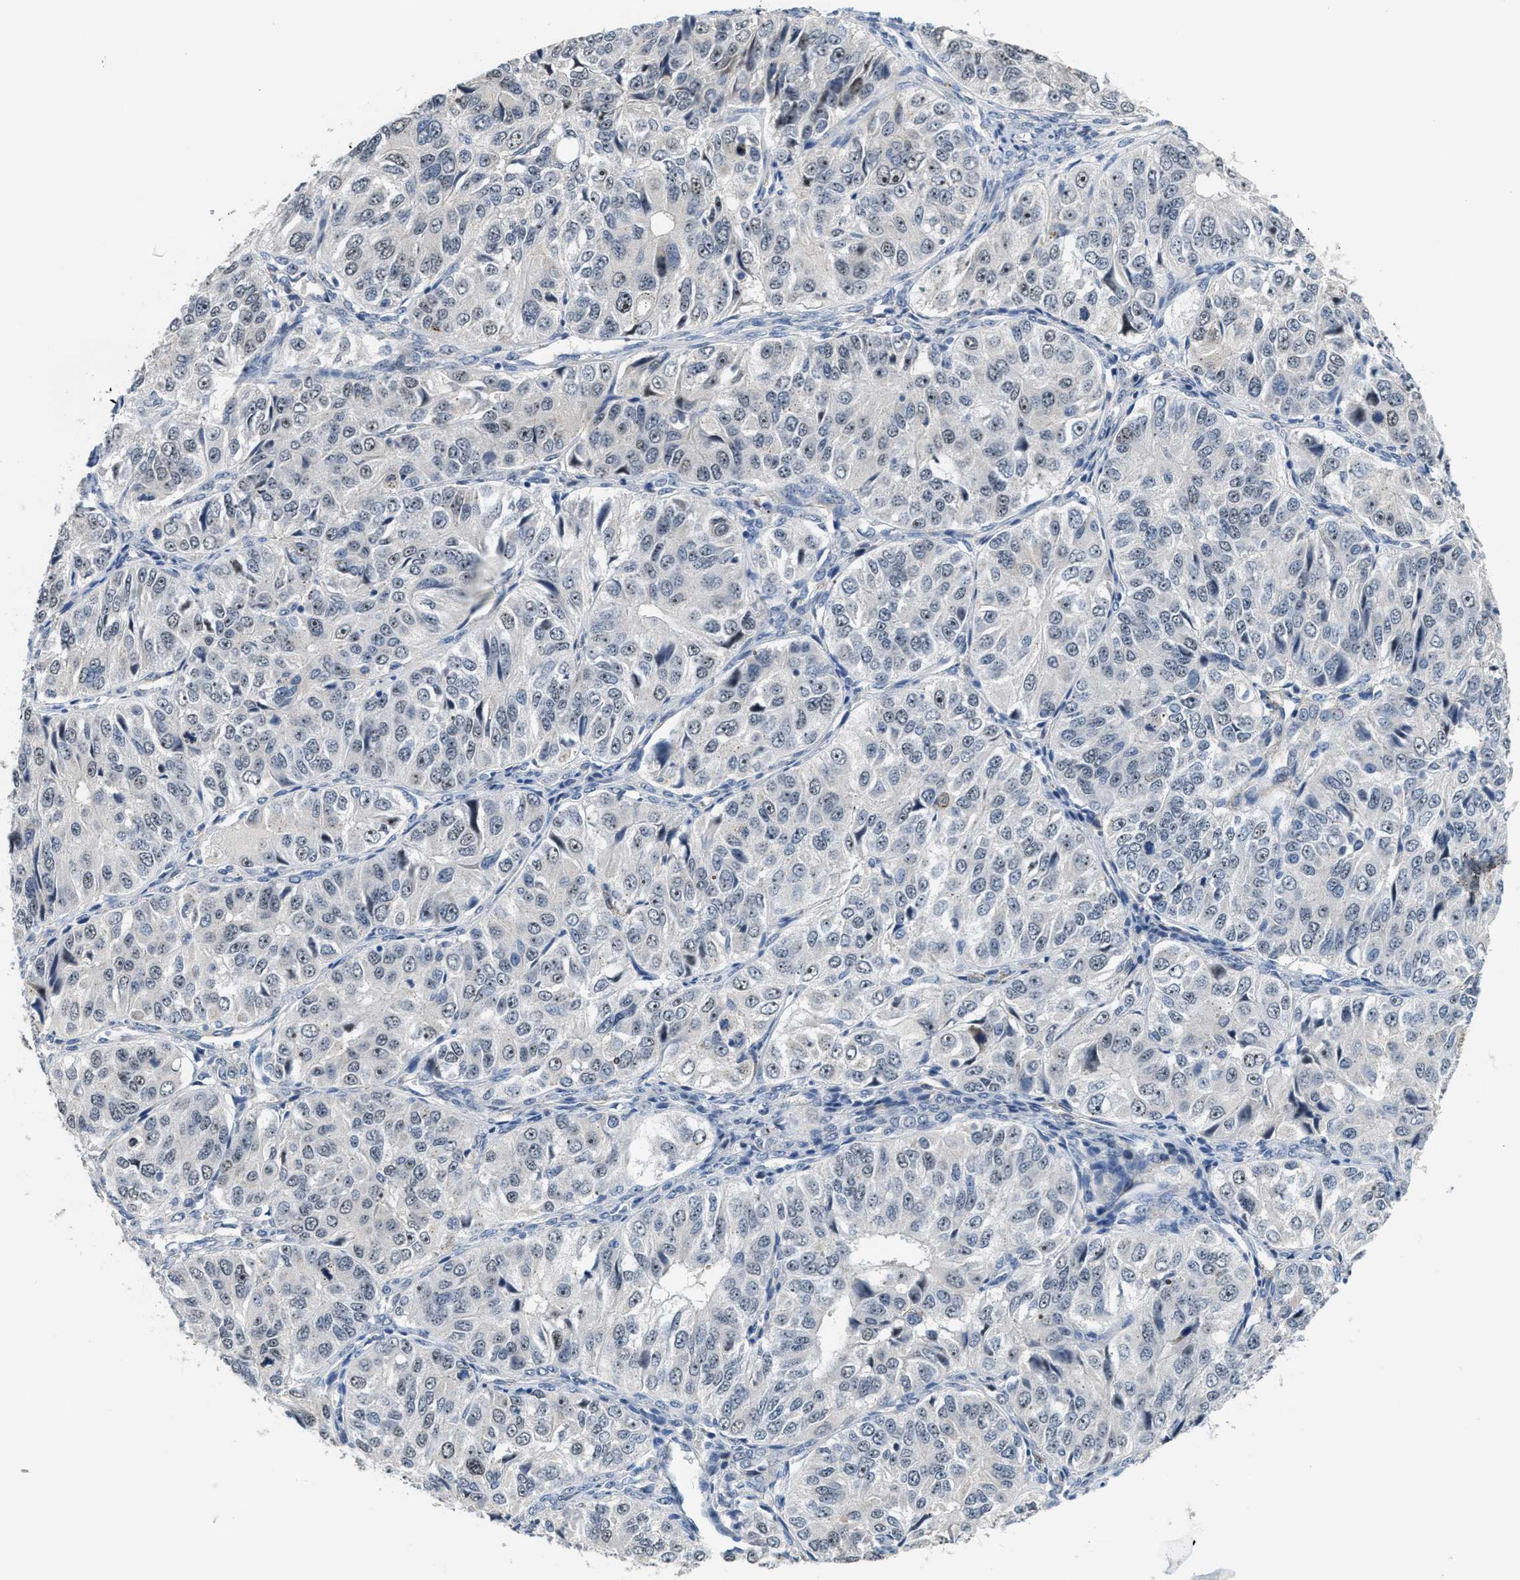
{"staining": {"intensity": "weak", "quantity": "<25%", "location": "nuclear"}, "tissue": "ovarian cancer", "cell_type": "Tumor cells", "image_type": "cancer", "snomed": [{"axis": "morphology", "description": "Carcinoma, endometroid"}, {"axis": "topography", "description": "Ovary"}], "caption": "Human endometroid carcinoma (ovarian) stained for a protein using IHC demonstrates no positivity in tumor cells.", "gene": "ZNF783", "patient": {"sex": "female", "age": 51}}